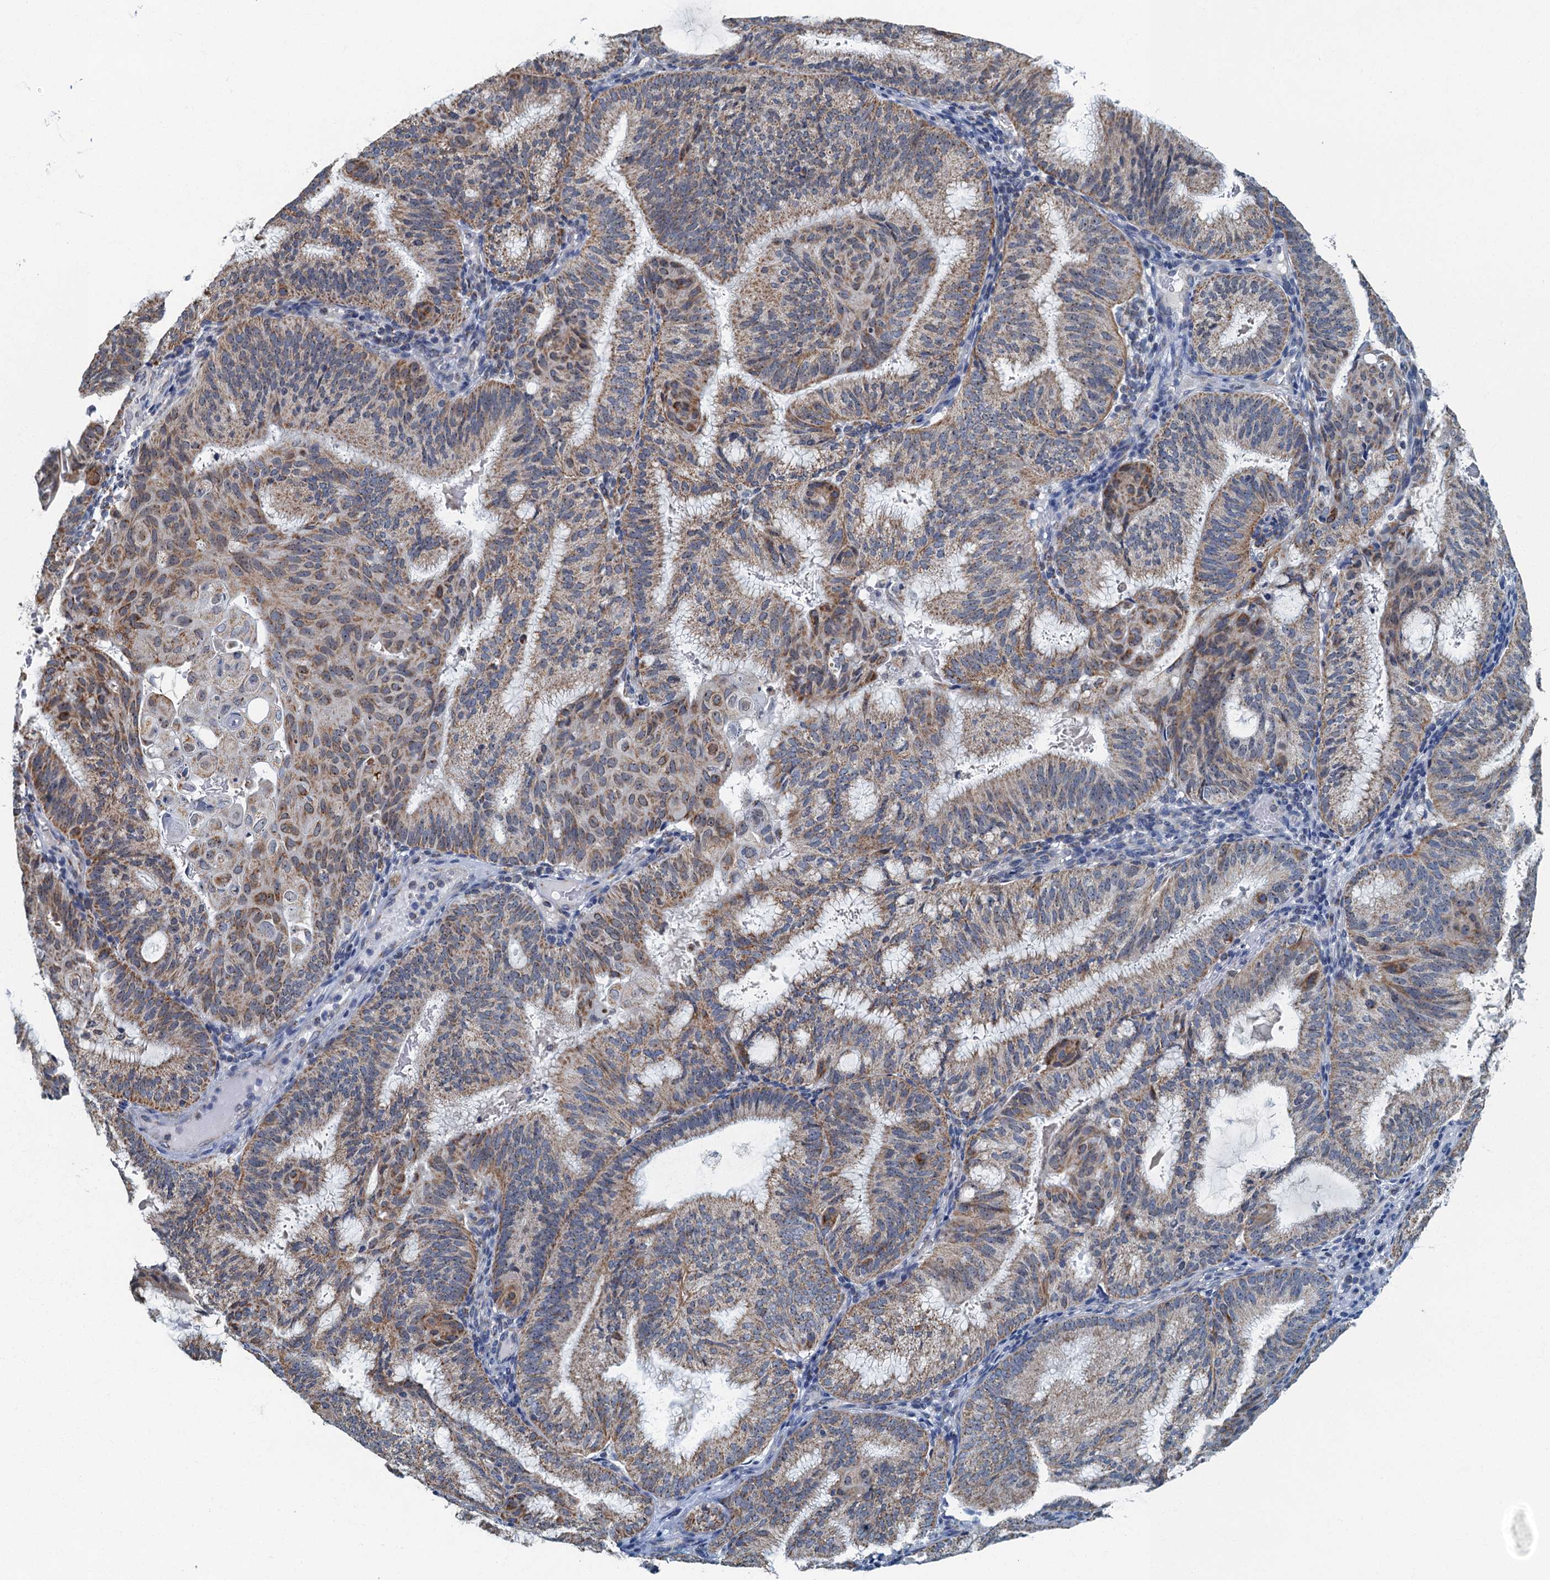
{"staining": {"intensity": "moderate", "quantity": "25%-75%", "location": "cytoplasmic/membranous"}, "tissue": "endometrial cancer", "cell_type": "Tumor cells", "image_type": "cancer", "snomed": [{"axis": "morphology", "description": "Adenocarcinoma, NOS"}, {"axis": "topography", "description": "Endometrium"}], "caption": "Immunohistochemical staining of endometrial adenocarcinoma shows medium levels of moderate cytoplasmic/membranous positivity in about 25%-75% of tumor cells.", "gene": "RAD9B", "patient": {"sex": "female", "age": 49}}